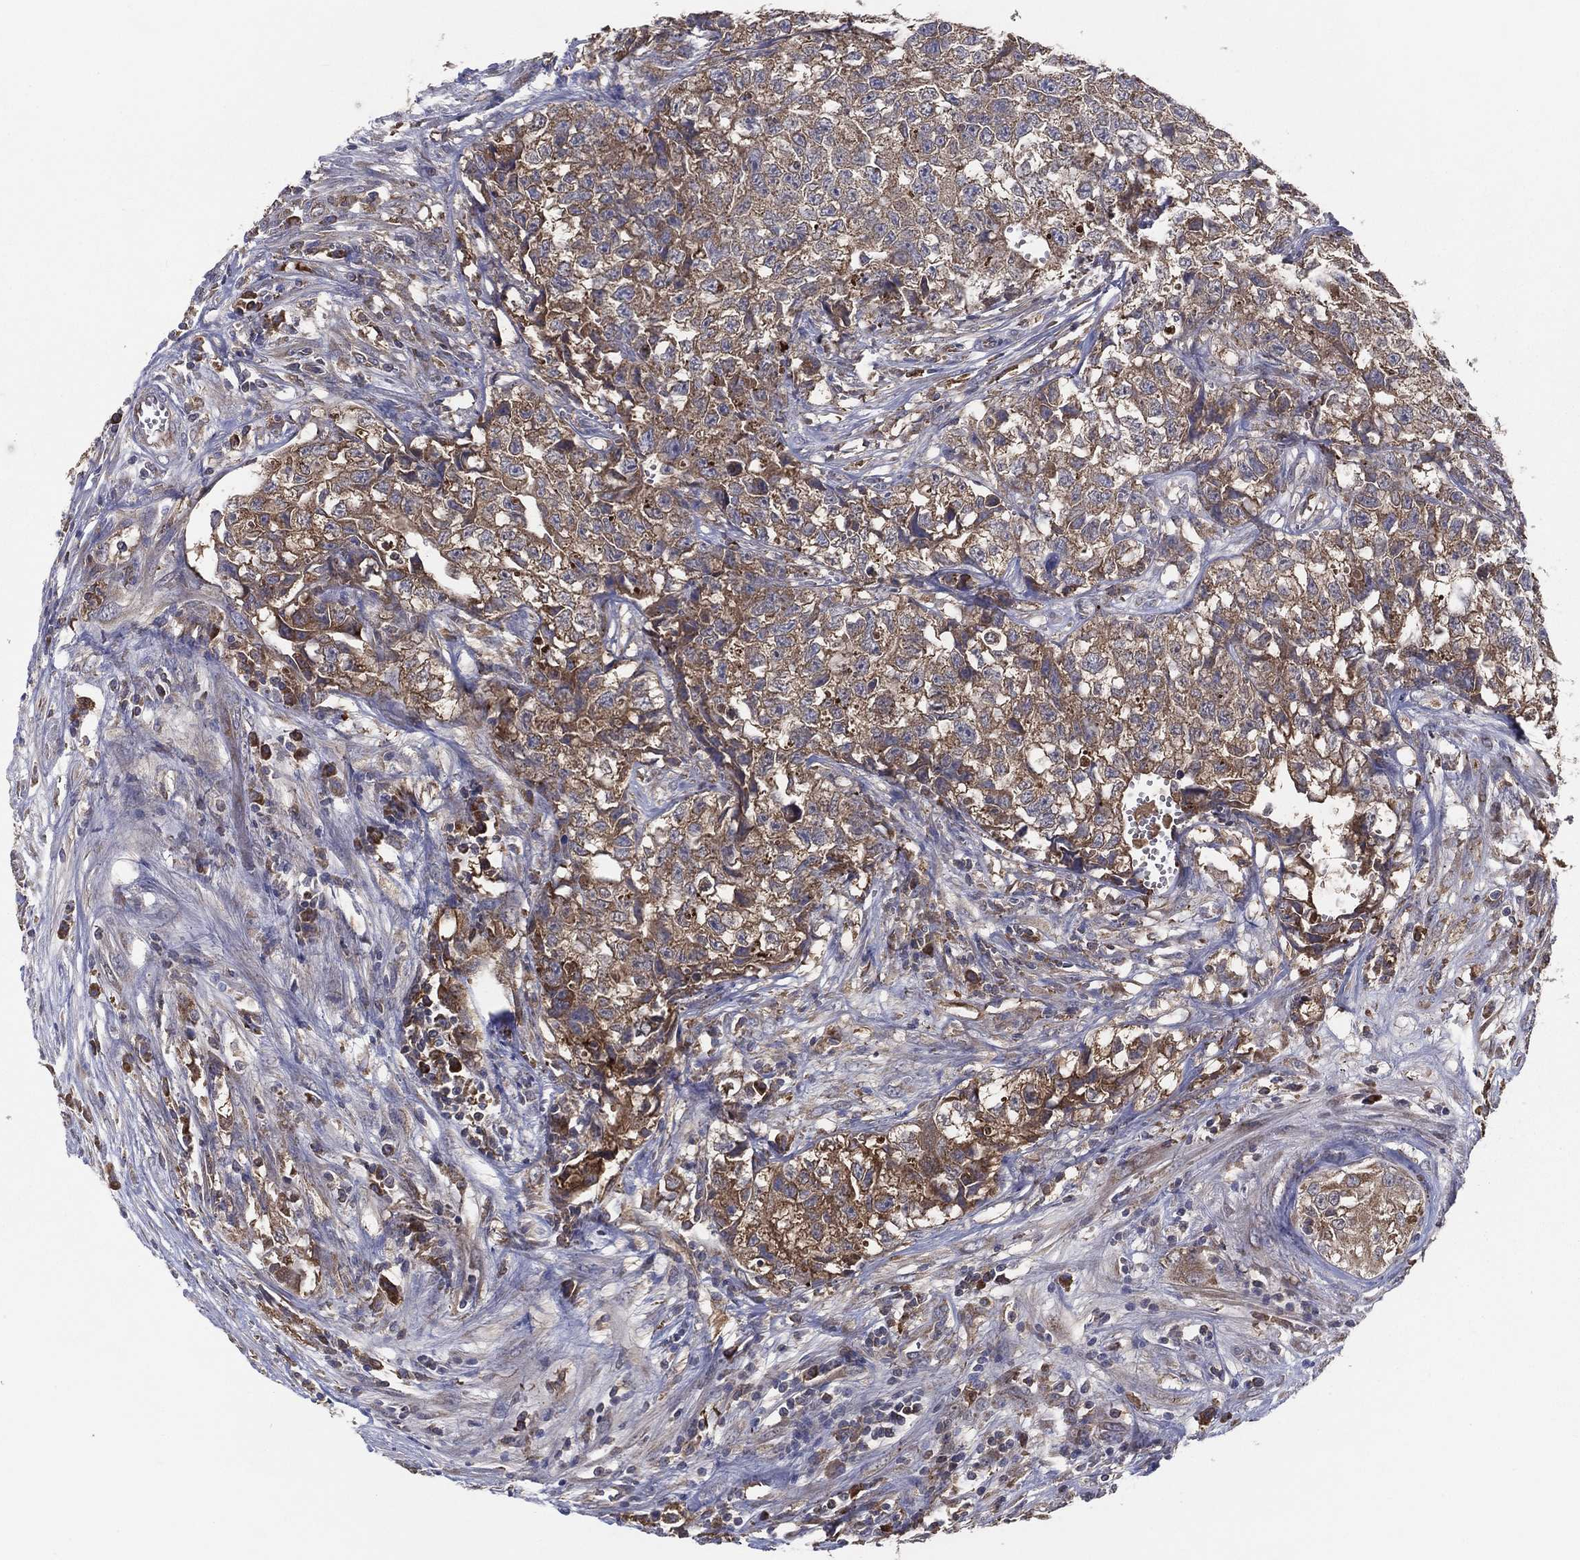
{"staining": {"intensity": "moderate", "quantity": "25%-75%", "location": "cytoplasmic/membranous"}, "tissue": "testis cancer", "cell_type": "Tumor cells", "image_type": "cancer", "snomed": [{"axis": "morphology", "description": "Seminoma, NOS"}, {"axis": "morphology", "description": "Carcinoma, Embryonal, NOS"}, {"axis": "topography", "description": "Testis"}], "caption": "A brown stain shows moderate cytoplasmic/membranous positivity of a protein in testis cancer tumor cells. (DAB (3,3'-diaminobenzidine) IHC, brown staining for protein, blue staining for nuclei).", "gene": "MT-ND1", "patient": {"sex": "male", "age": 22}}